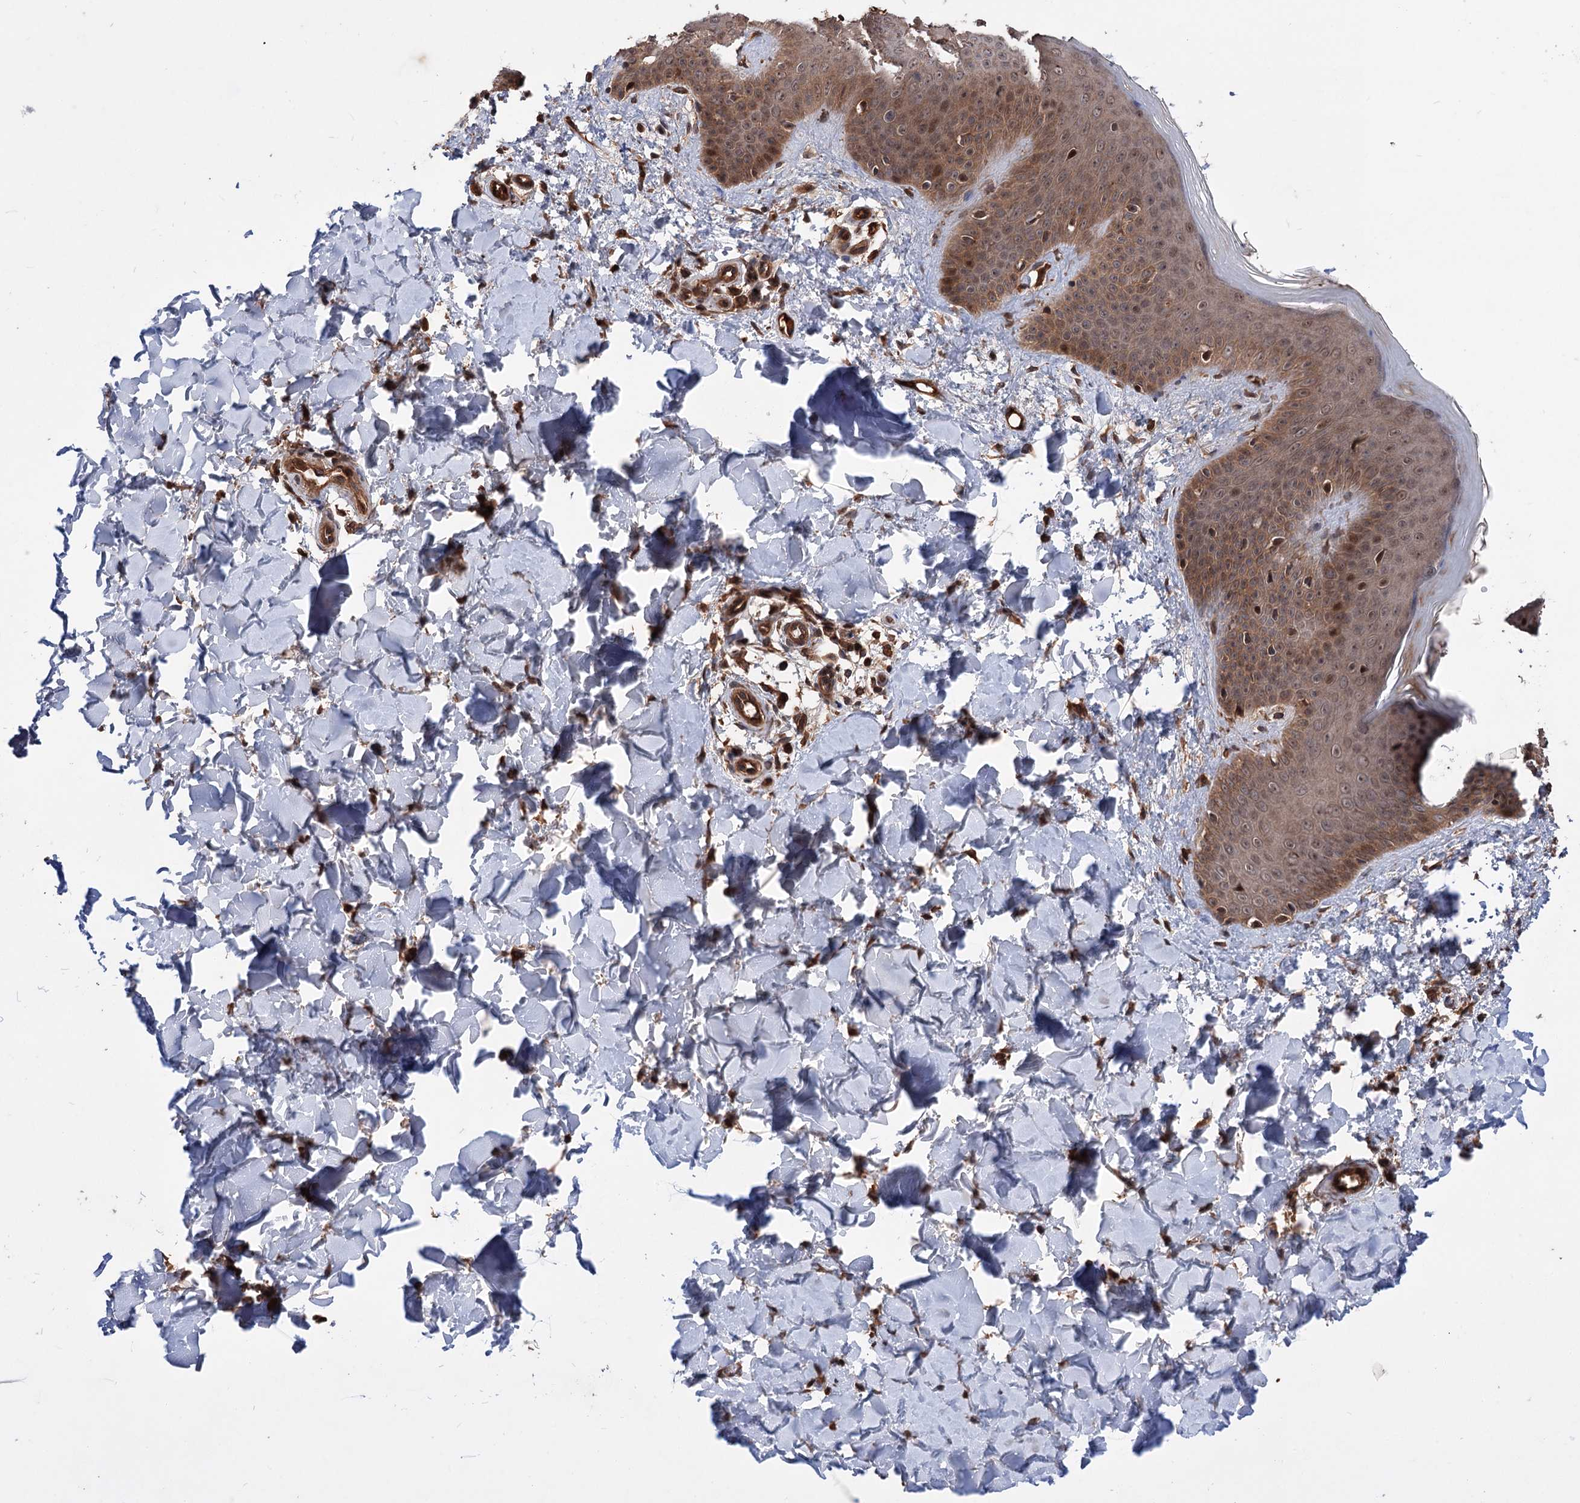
{"staining": {"intensity": "strong", "quantity": ">75%", "location": "cytoplasmic/membranous,nuclear"}, "tissue": "skin", "cell_type": "Fibroblasts", "image_type": "normal", "snomed": [{"axis": "morphology", "description": "Normal tissue, NOS"}, {"axis": "topography", "description": "Skin"}], "caption": "A photomicrograph of skin stained for a protein reveals strong cytoplasmic/membranous,nuclear brown staining in fibroblasts. The protein is shown in brown color, while the nuclei are stained blue.", "gene": "ADK", "patient": {"sex": "male", "age": 36}}